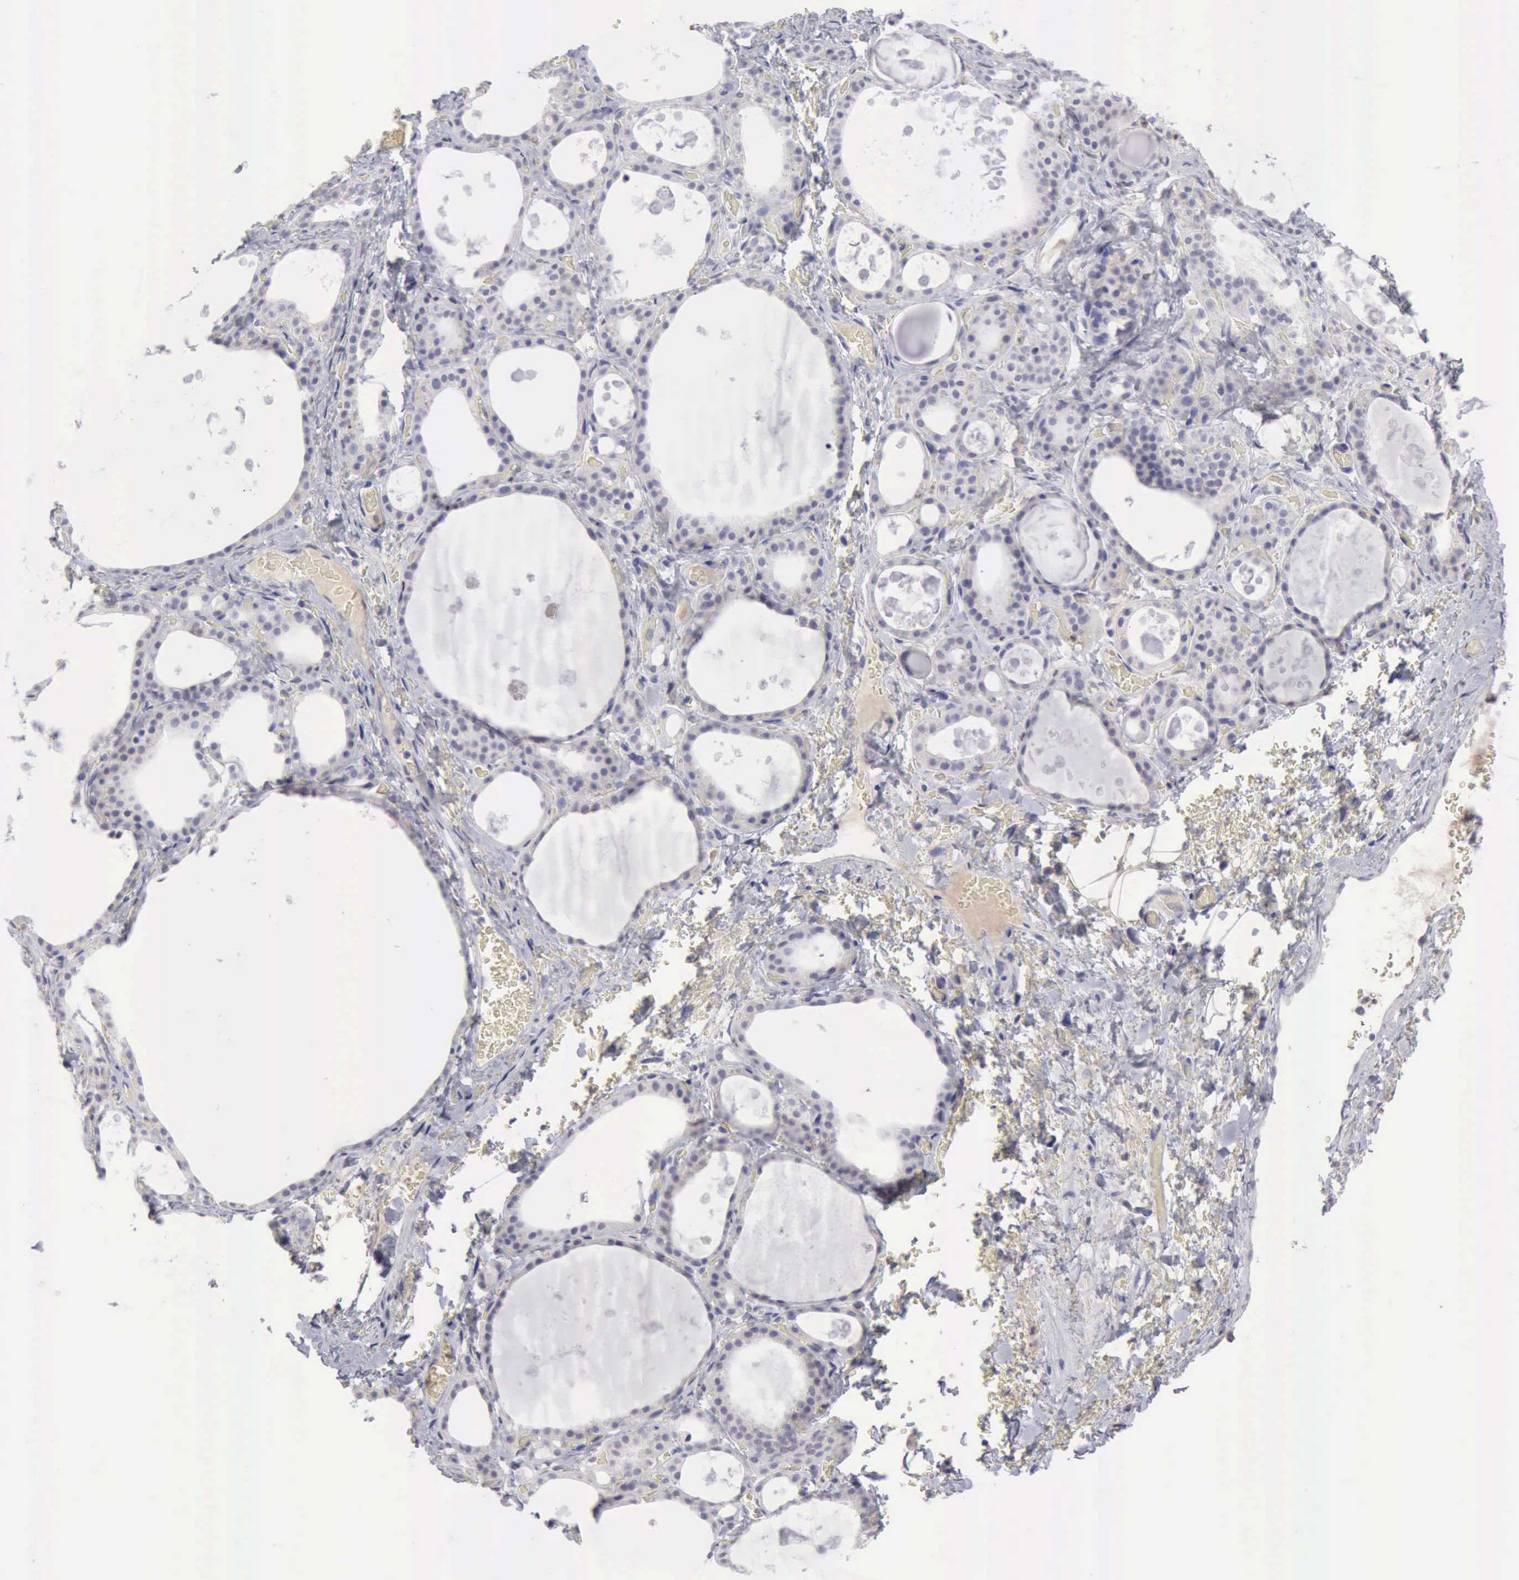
{"staining": {"intensity": "negative", "quantity": "none", "location": "none"}, "tissue": "thyroid gland", "cell_type": "Glandular cells", "image_type": "normal", "snomed": [{"axis": "morphology", "description": "Normal tissue, NOS"}, {"axis": "topography", "description": "Thyroid gland"}], "caption": "This is an IHC image of benign thyroid gland. There is no expression in glandular cells.", "gene": "TFRC", "patient": {"sex": "male", "age": 61}}